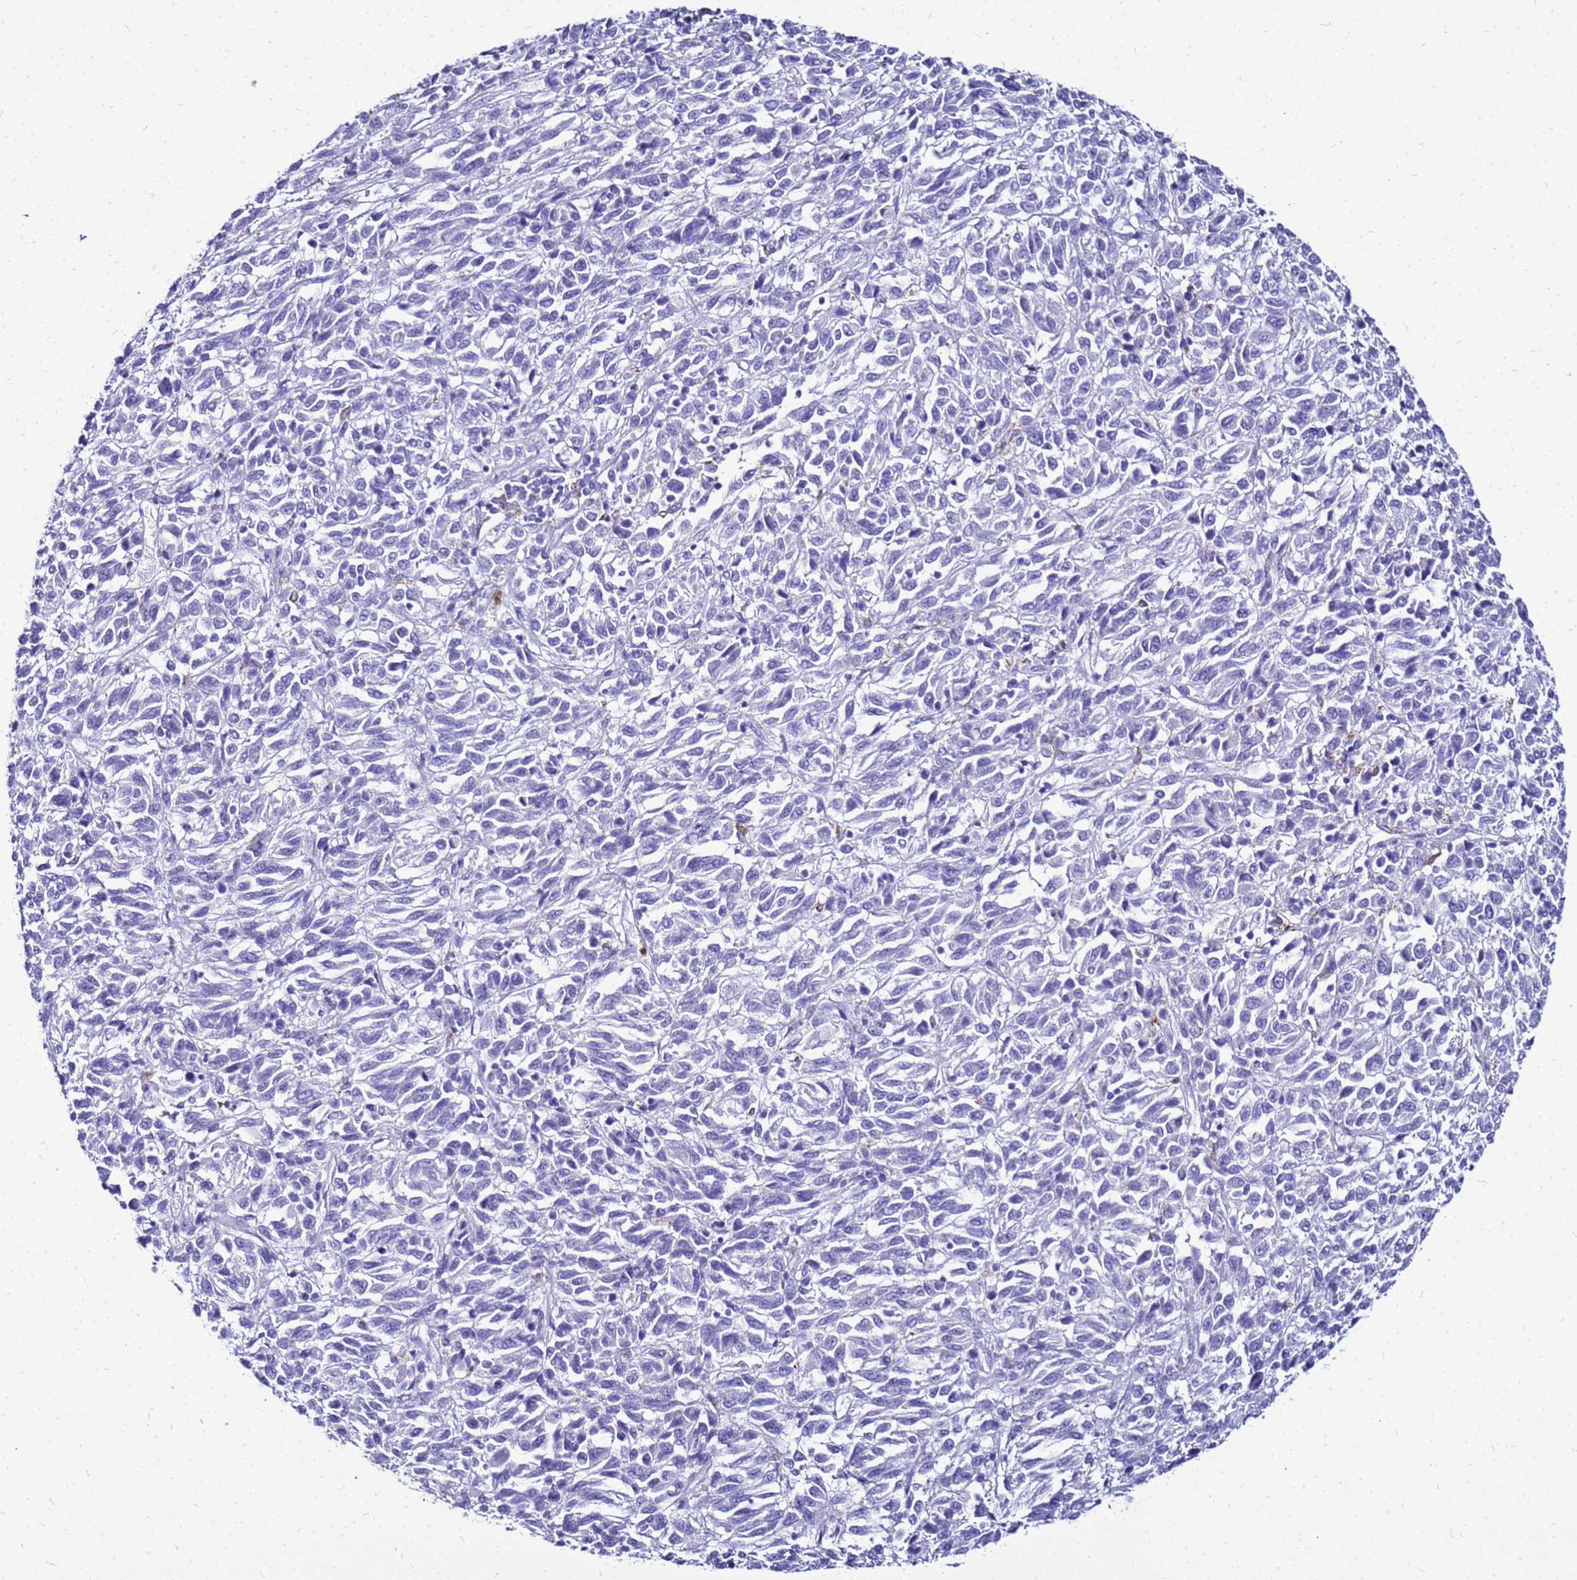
{"staining": {"intensity": "negative", "quantity": "none", "location": "none"}, "tissue": "melanoma", "cell_type": "Tumor cells", "image_type": "cancer", "snomed": [{"axis": "morphology", "description": "Malignant melanoma, Metastatic site"}, {"axis": "topography", "description": "Lung"}], "caption": "Photomicrograph shows no protein expression in tumor cells of malignant melanoma (metastatic site) tissue. (DAB immunohistochemistry visualized using brightfield microscopy, high magnification).", "gene": "CSTA", "patient": {"sex": "male", "age": 64}}